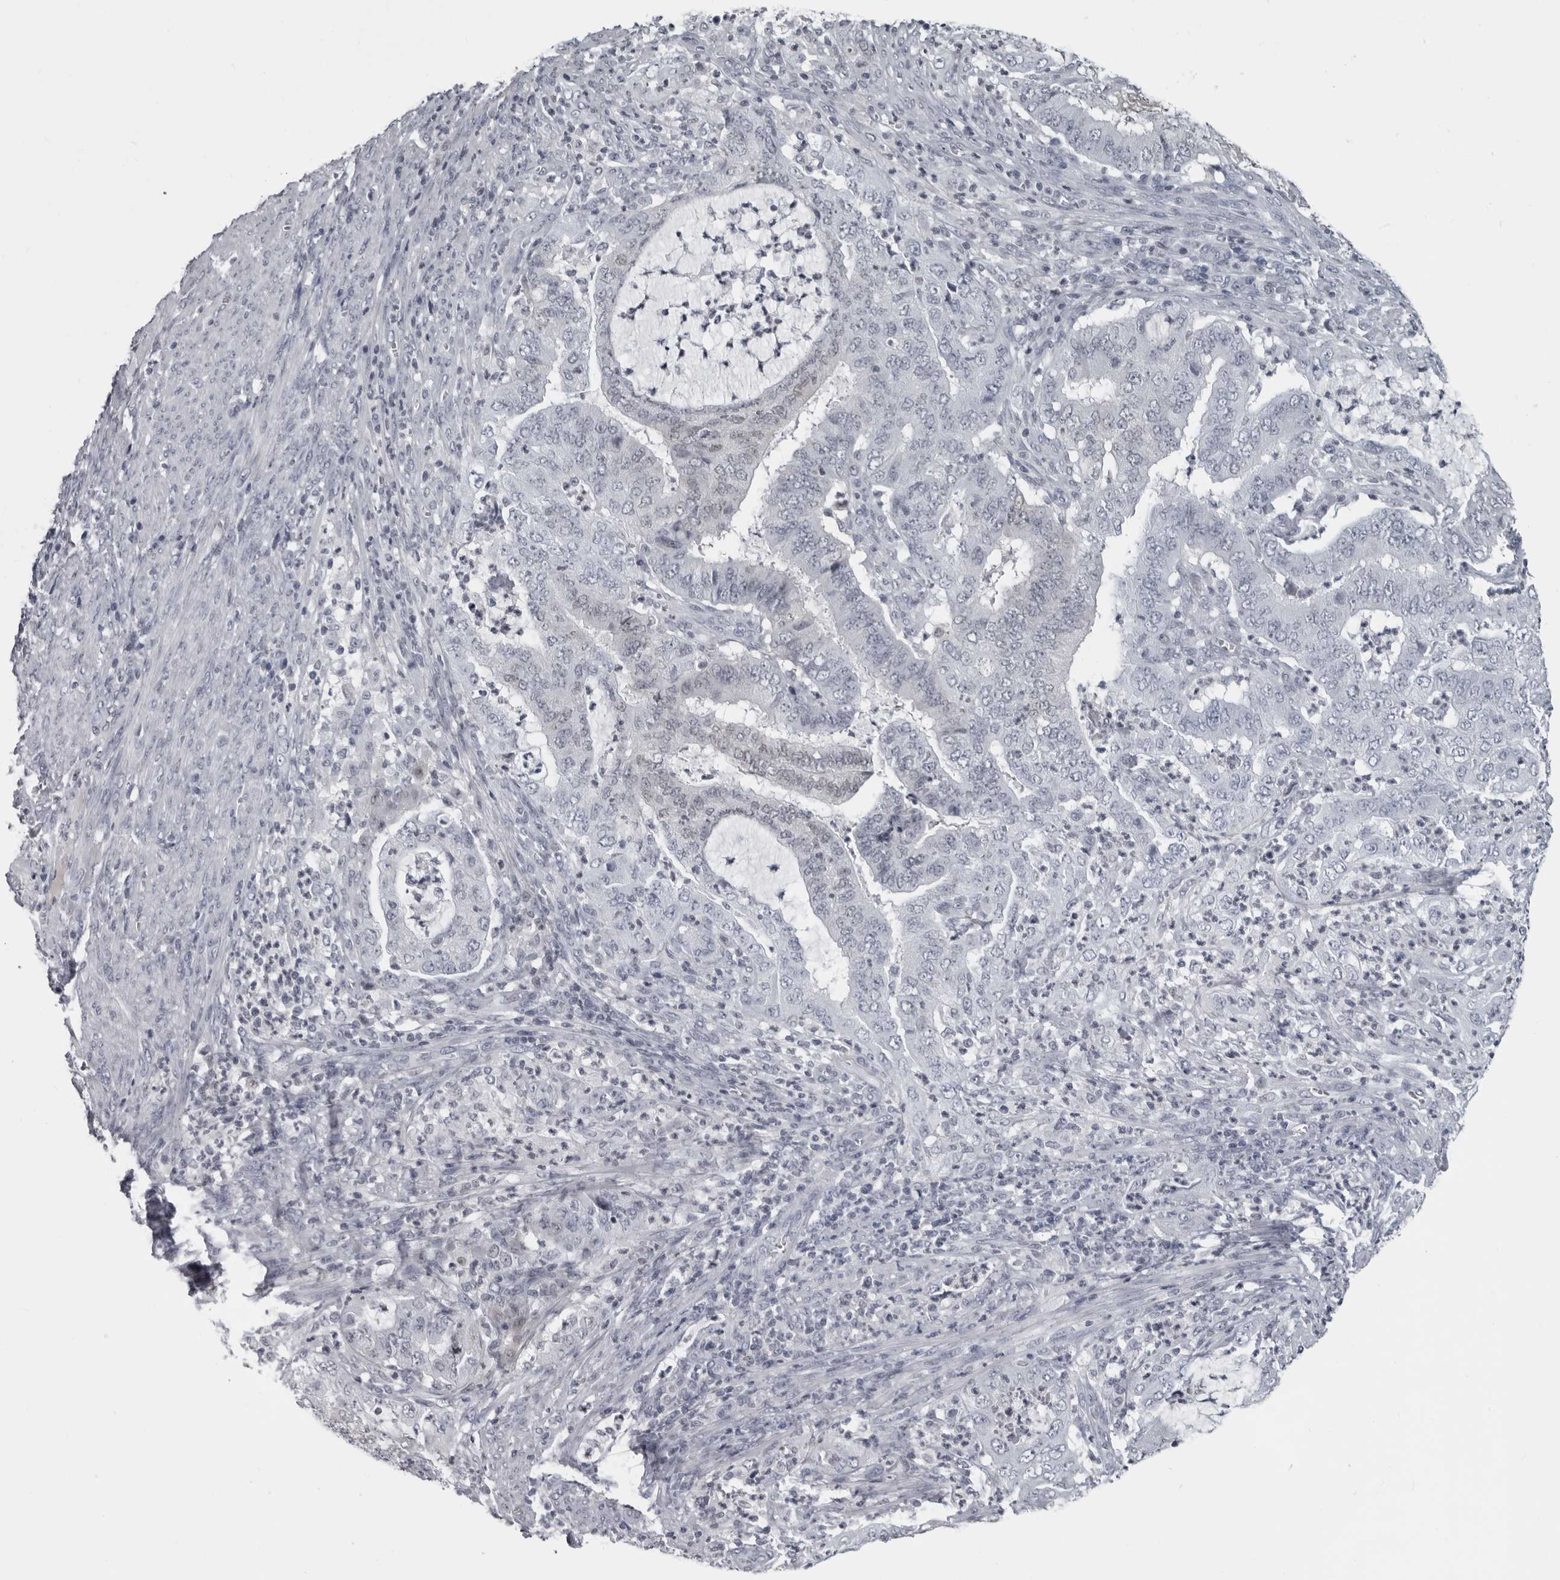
{"staining": {"intensity": "moderate", "quantity": "<25%", "location": "nuclear"}, "tissue": "endometrial cancer", "cell_type": "Tumor cells", "image_type": "cancer", "snomed": [{"axis": "morphology", "description": "Adenocarcinoma, NOS"}, {"axis": "topography", "description": "Endometrium"}], "caption": "Immunohistochemical staining of endometrial cancer (adenocarcinoma) demonstrates low levels of moderate nuclear positivity in approximately <25% of tumor cells.", "gene": "LZIC", "patient": {"sex": "female", "age": 51}}